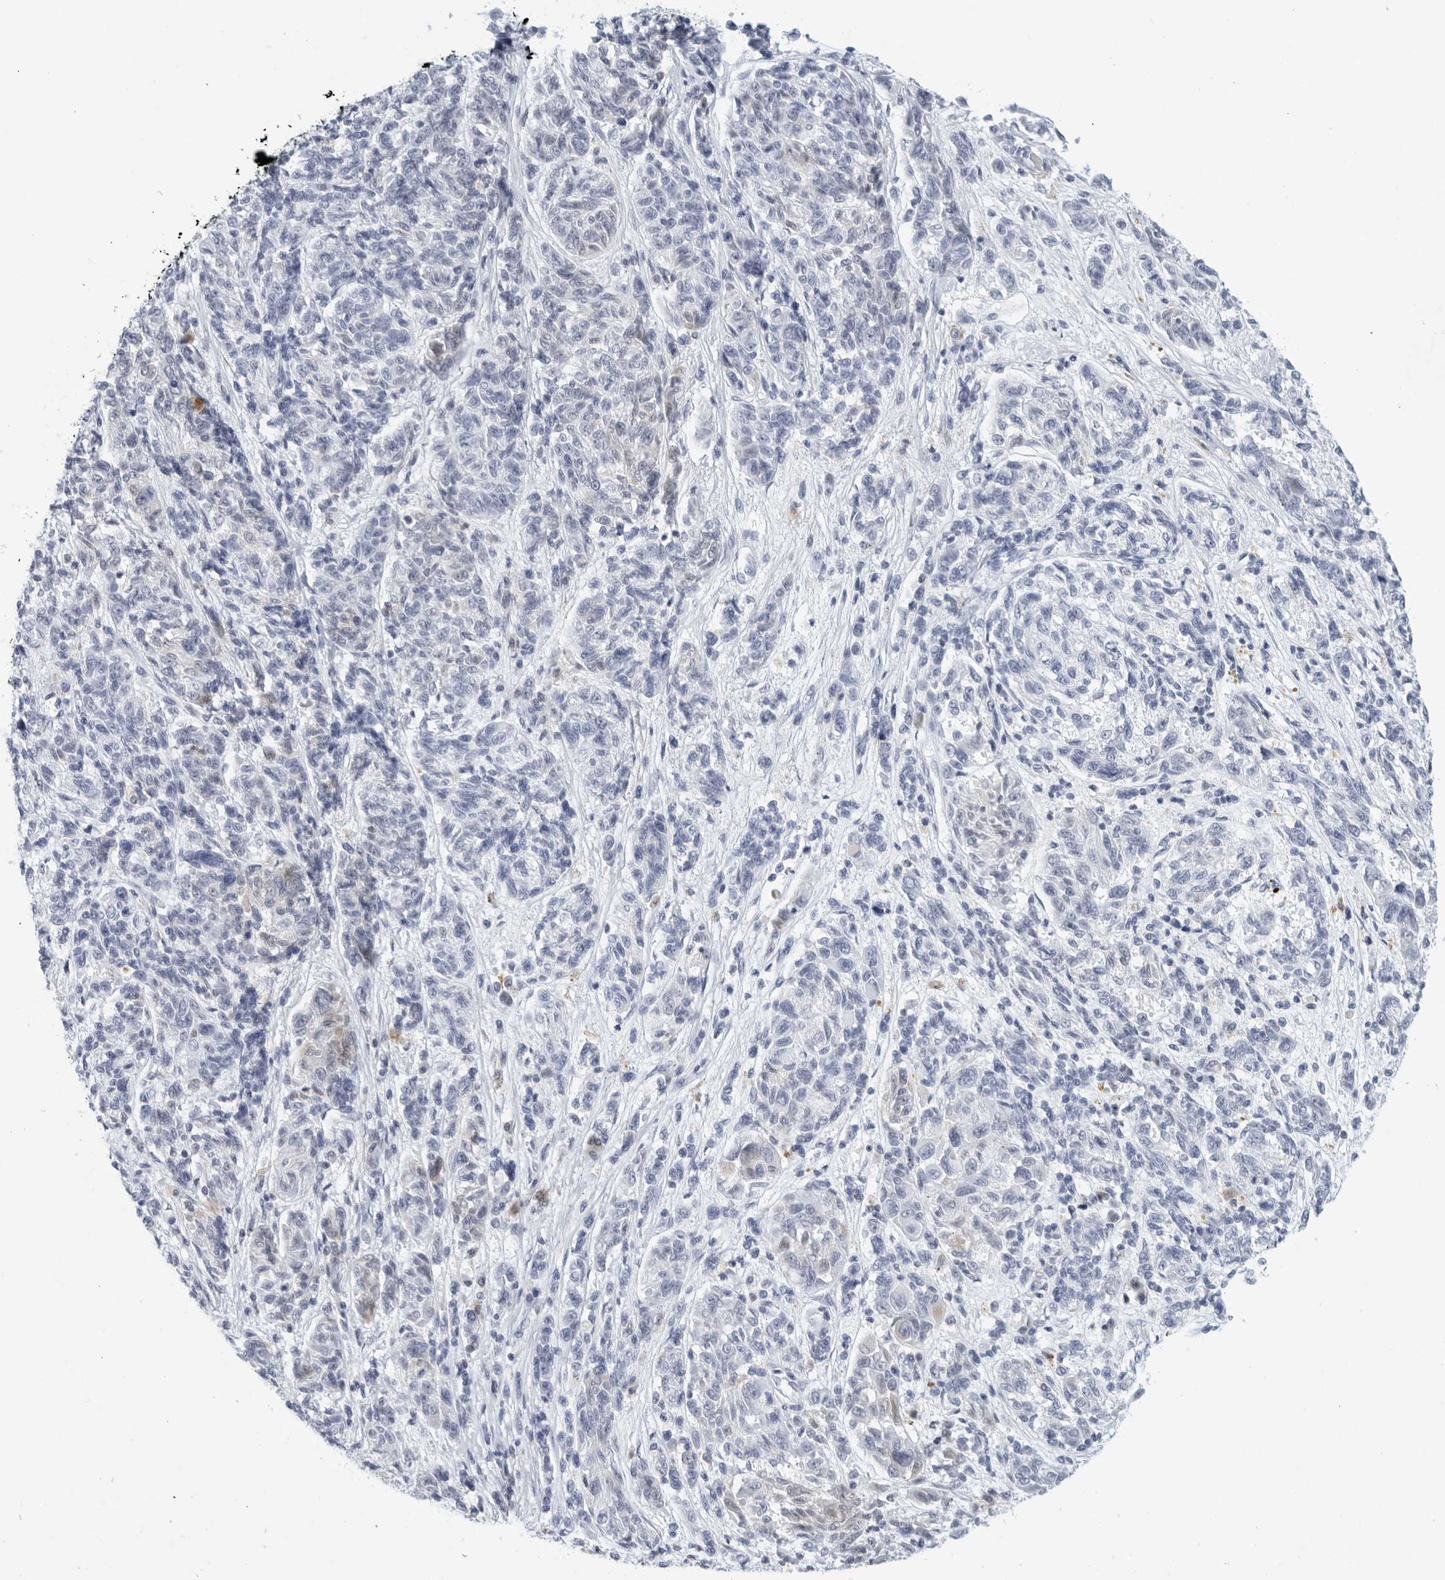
{"staining": {"intensity": "negative", "quantity": "none", "location": "none"}, "tissue": "melanoma", "cell_type": "Tumor cells", "image_type": "cancer", "snomed": [{"axis": "morphology", "description": "Malignant melanoma, NOS"}, {"axis": "topography", "description": "Skin"}], "caption": "Immunohistochemistry (IHC) image of human malignant melanoma stained for a protein (brown), which reveals no positivity in tumor cells.", "gene": "FGG", "patient": {"sex": "male", "age": 53}}